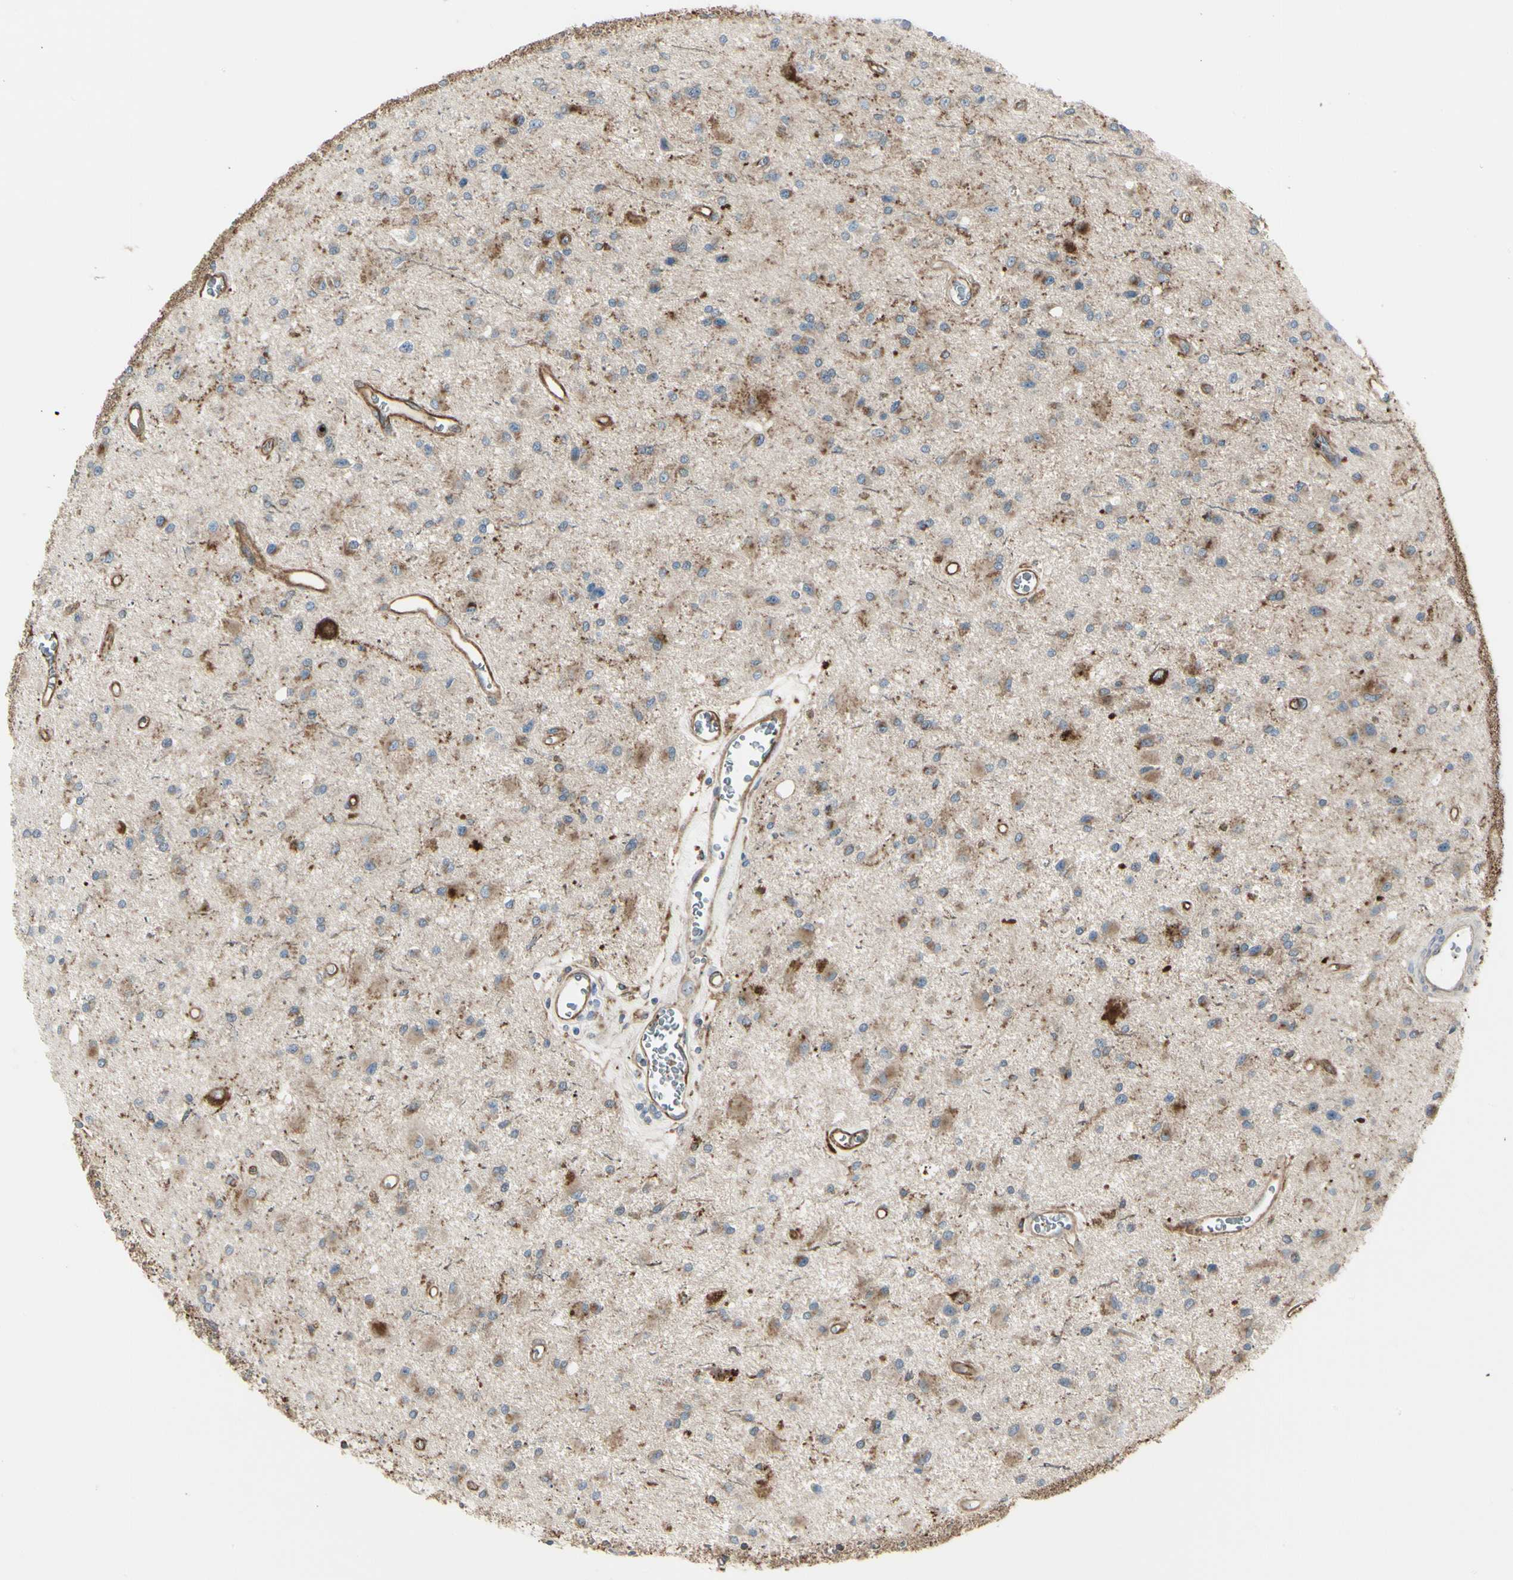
{"staining": {"intensity": "moderate", "quantity": "<25%", "location": "cytoplasmic/membranous"}, "tissue": "glioma", "cell_type": "Tumor cells", "image_type": "cancer", "snomed": [{"axis": "morphology", "description": "Glioma, malignant, Low grade"}, {"axis": "topography", "description": "Brain"}], "caption": "High-magnification brightfield microscopy of glioma stained with DAB (3,3'-diaminobenzidine) (brown) and counterstained with hematoxylin (blue). tumor cells exhibit moderate cytoplasmic/membranous positivity is present in approximately<25% of cells. The staining was performed using DAB (3,3'-diaminobenzidine), with brown indicating positive protein expression. Nuclei are stained blue with hematoxylin.", "gene": "ATP6V1B2", "patient": {"sex": "male", "age": 58}}